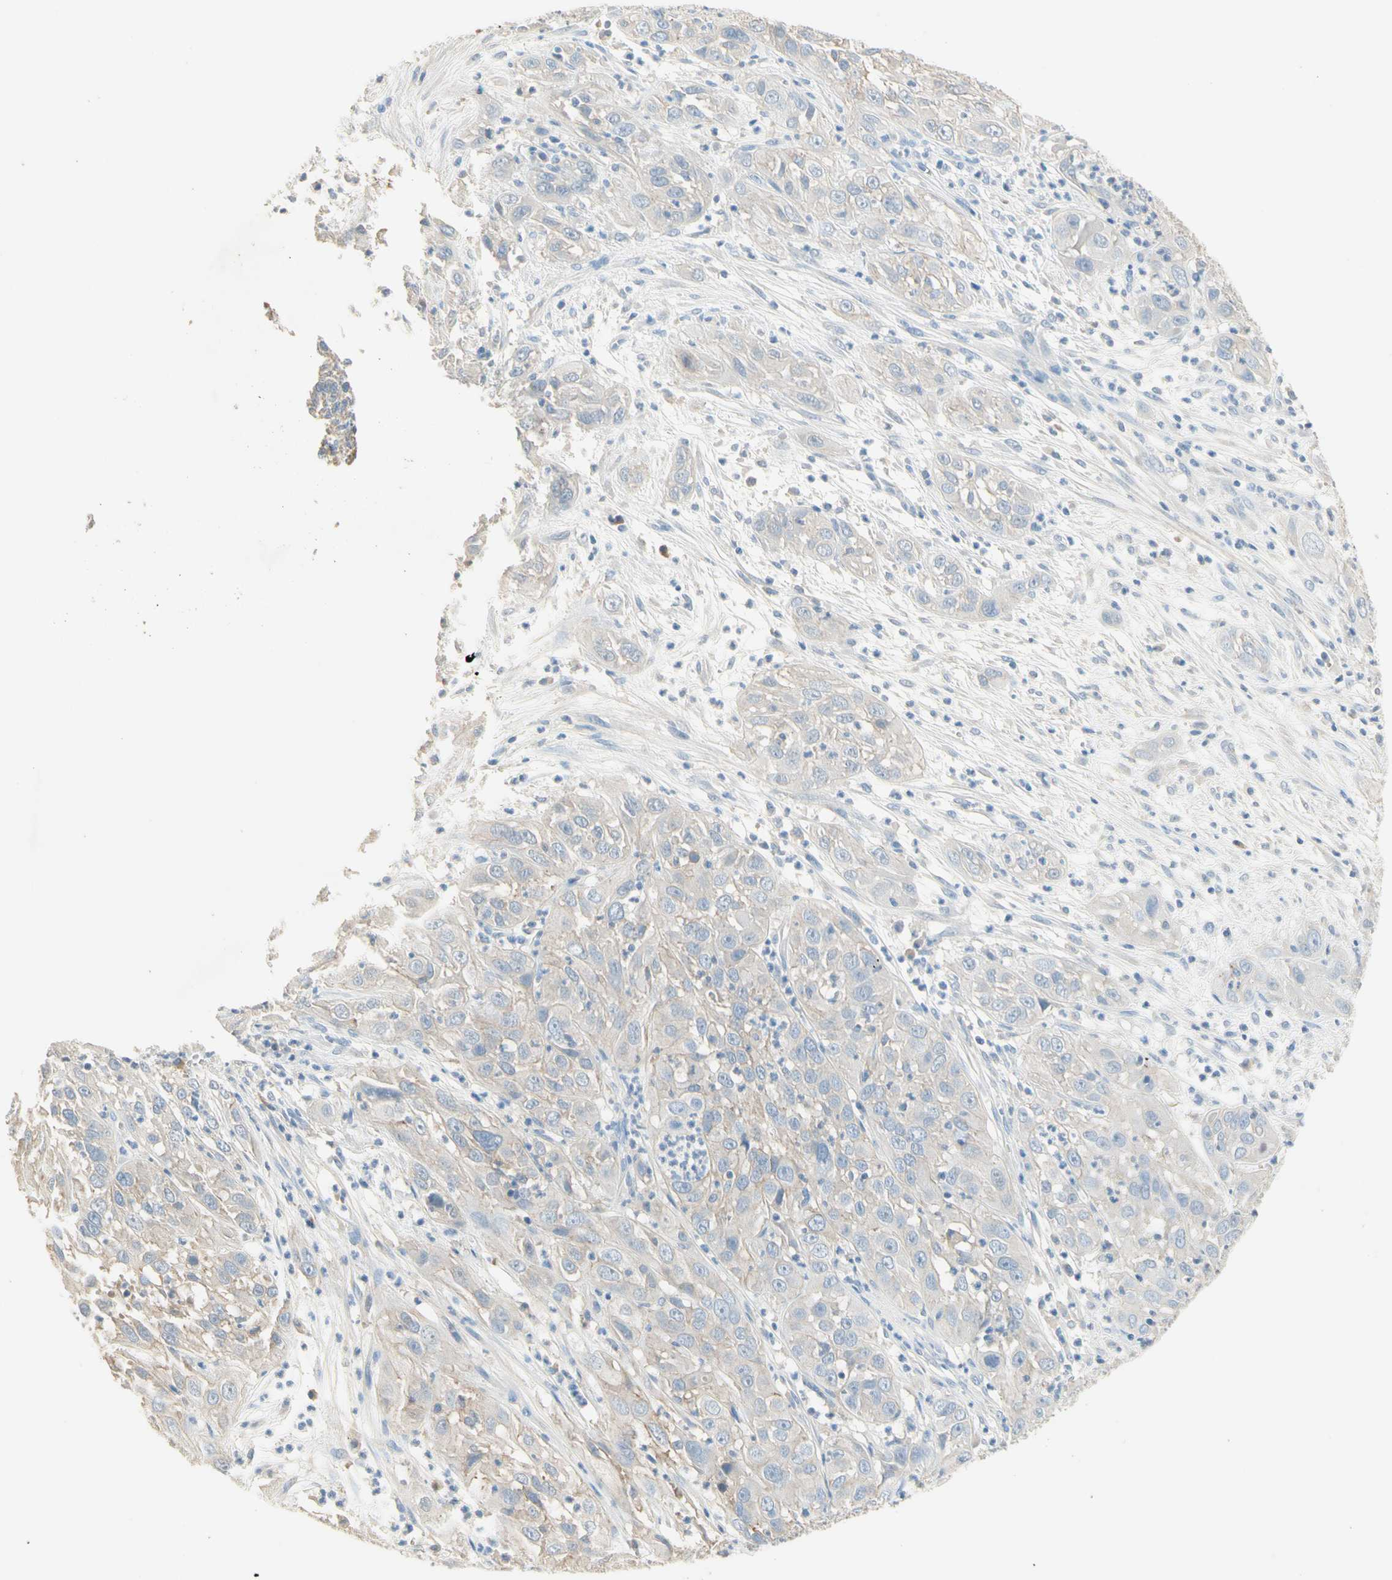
{"staining": {"intensity": "weak", "quantity": "<25%", "location": "cytoplasmic/membranous"}, "tissue": "cervical cancer", "cell_type": "Tumor cells", "image_type": "cancer", "snomed": [{"axis": "morphology", "description": "Squamous cell carcinoma, NOS"}, {"axis": "topography", "description": "Cervix"}], "caption": "An IHC image of cervical squamous cell carcinoma is shown. There is no staining in tumor cells of cervical squamous cell carcinoma.", "gene": "NECTIN4", "patient": {"sex": "female", "age": 32}}